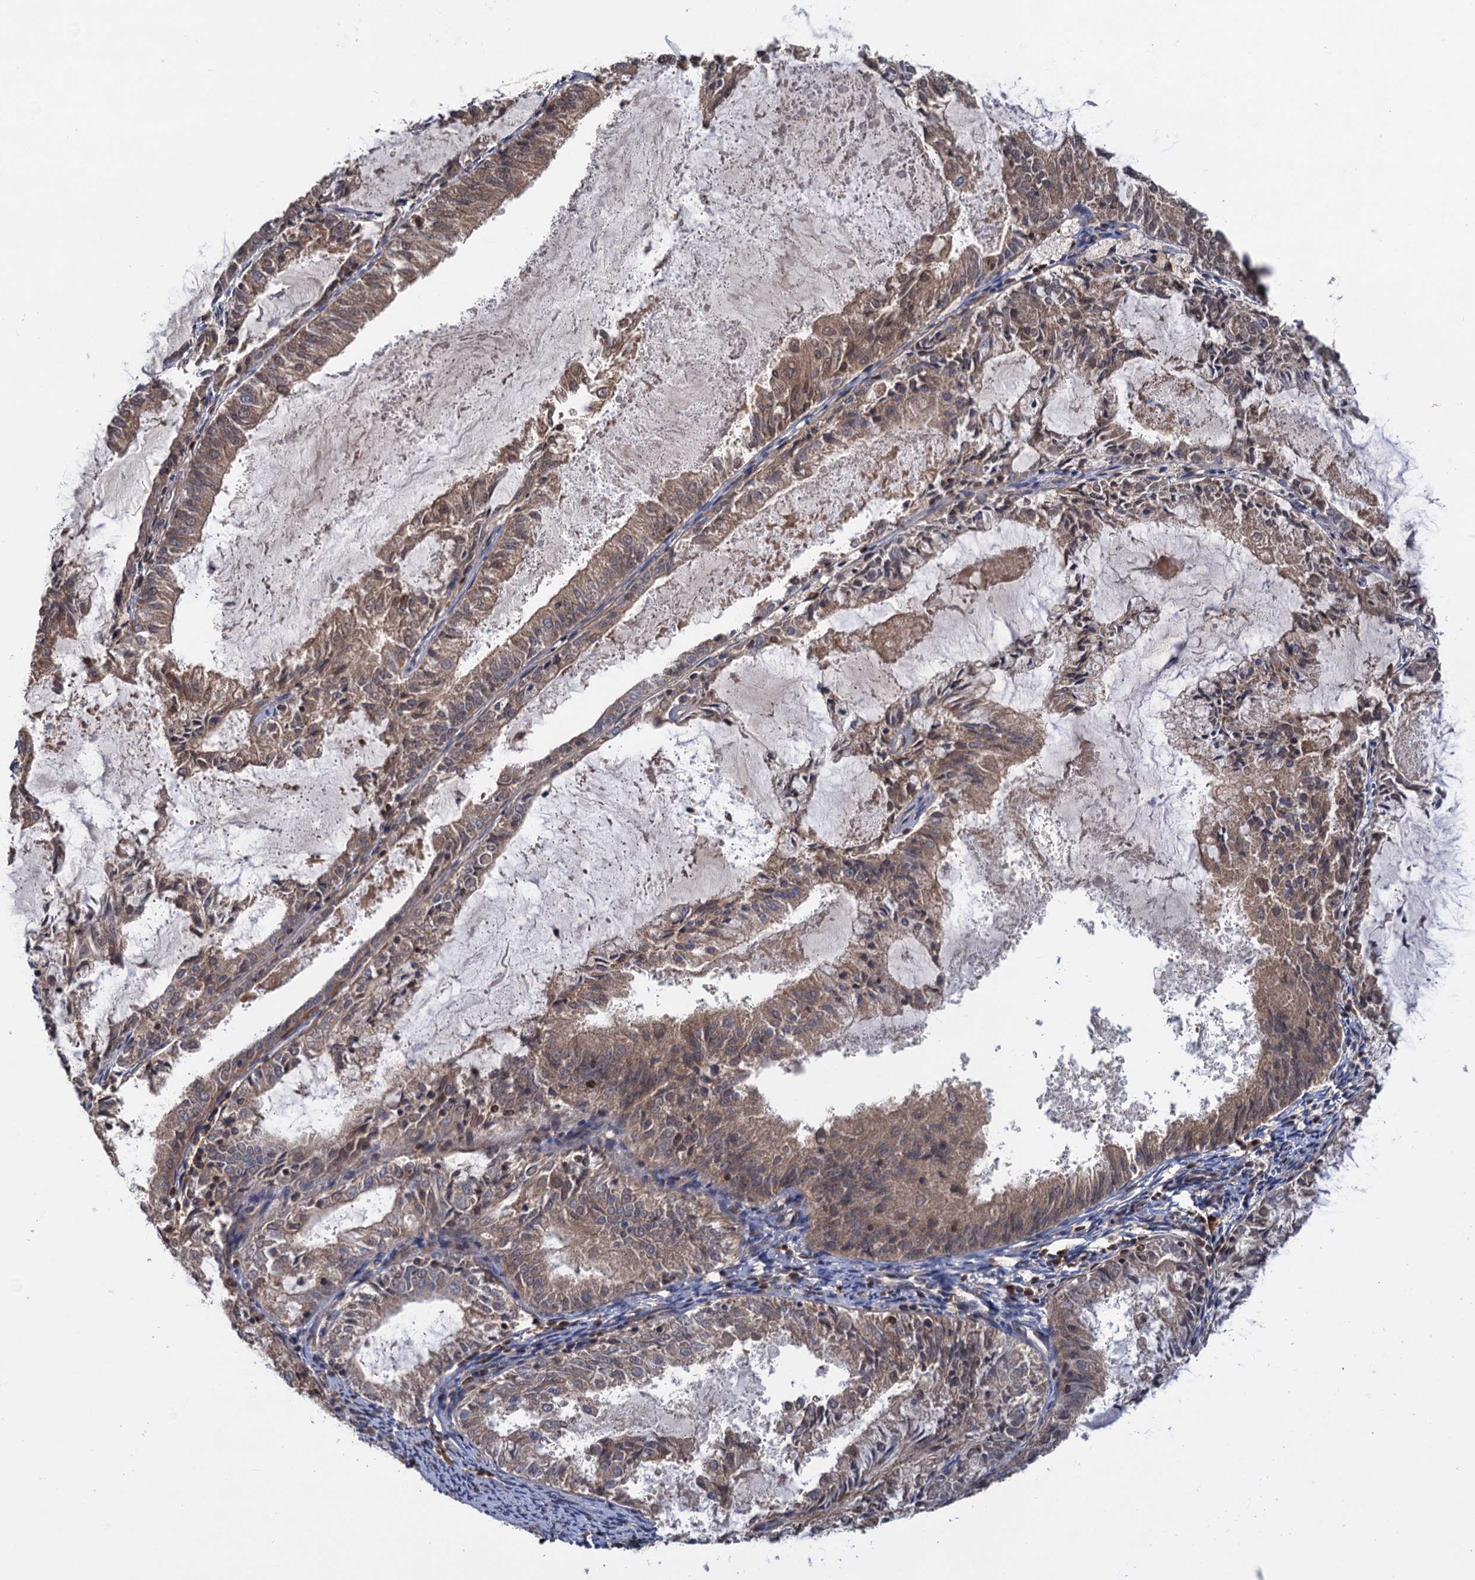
{"staining": {"intensity": "weak", "quantity": "25%-75%", "location": "cytoplasmic/membranous"}, "tissue": "endometrial cancer", "cell_type": "Tumor cells", "image_type": "cancer", "snomed": [{"axis": "morphology", "description": "Adenocarcinoma, NOS"}, {"axis": "topography", "description": "Endometrium"}], "caption": "The image displays immunohistochemical staining of adenocarcinoma (endometrial). There is weak cytoplasmic/membranous staining is present in about 25%-75% of tumor cells.", "gene": "DGKA", "patient": {"sex": "female", "age": 57}}